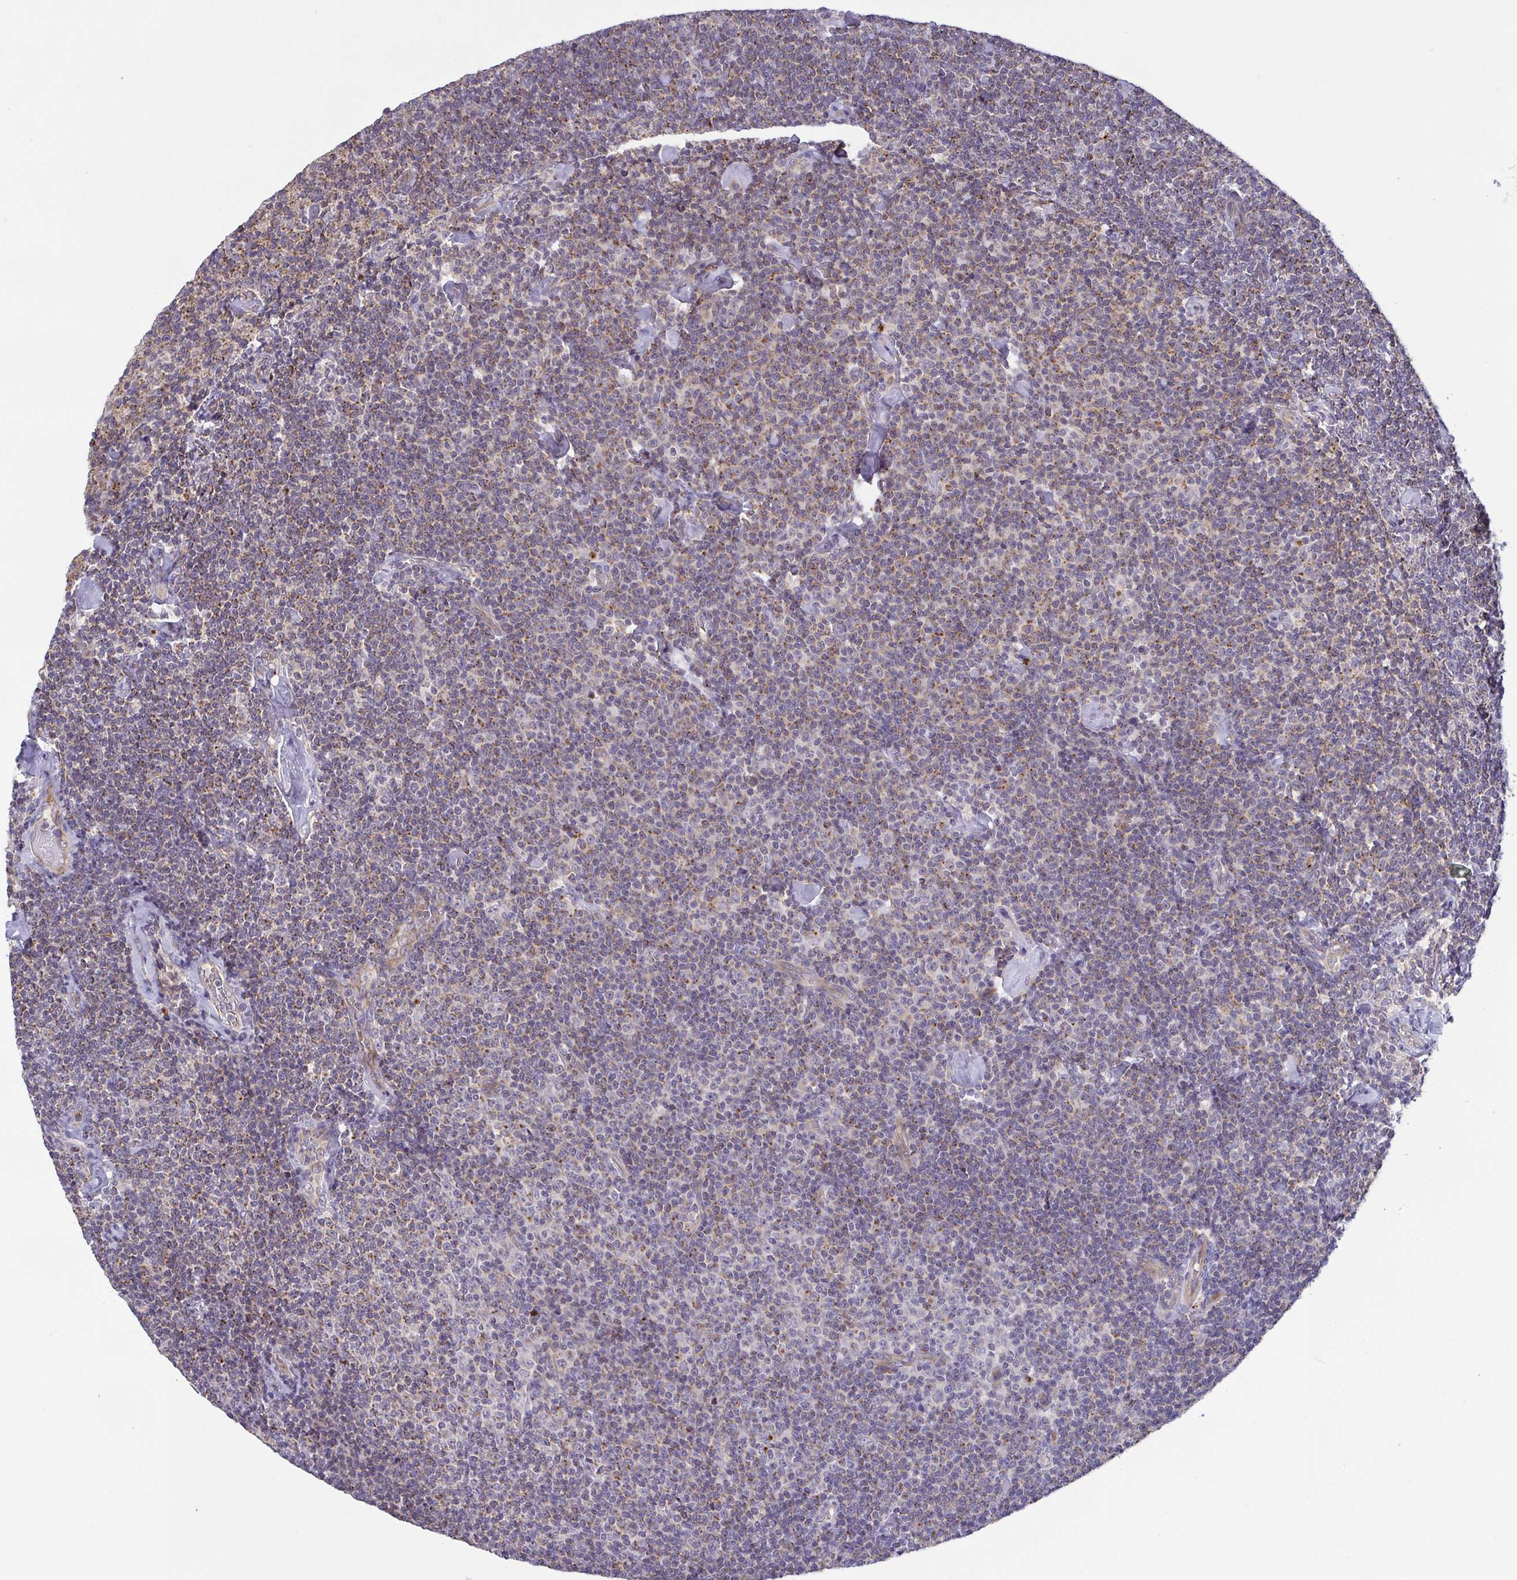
{"staining": {"intensity": "weak", "quantity": "25%-75%", "location": "cytoplasmic/membranous"}, "tissue": "lymphoma", "cell_type": "Tumor cells", "image_type": "cancer", "snomed": [{"axis": "morphology", "description": "Malignant lymphoma, non-Hodgkin's type, Low grade"}, {"axis": "topography", "description": "Lymph node"}], "caption": "Lymphoma stained for a protein exhibits weak cytoplasmic/membranous positivity in tumor cells. (IHC, brightfield microscopy, high magnification).", "gene": "OSBPL7", "patient": {"sex": "male", "age": 81}}